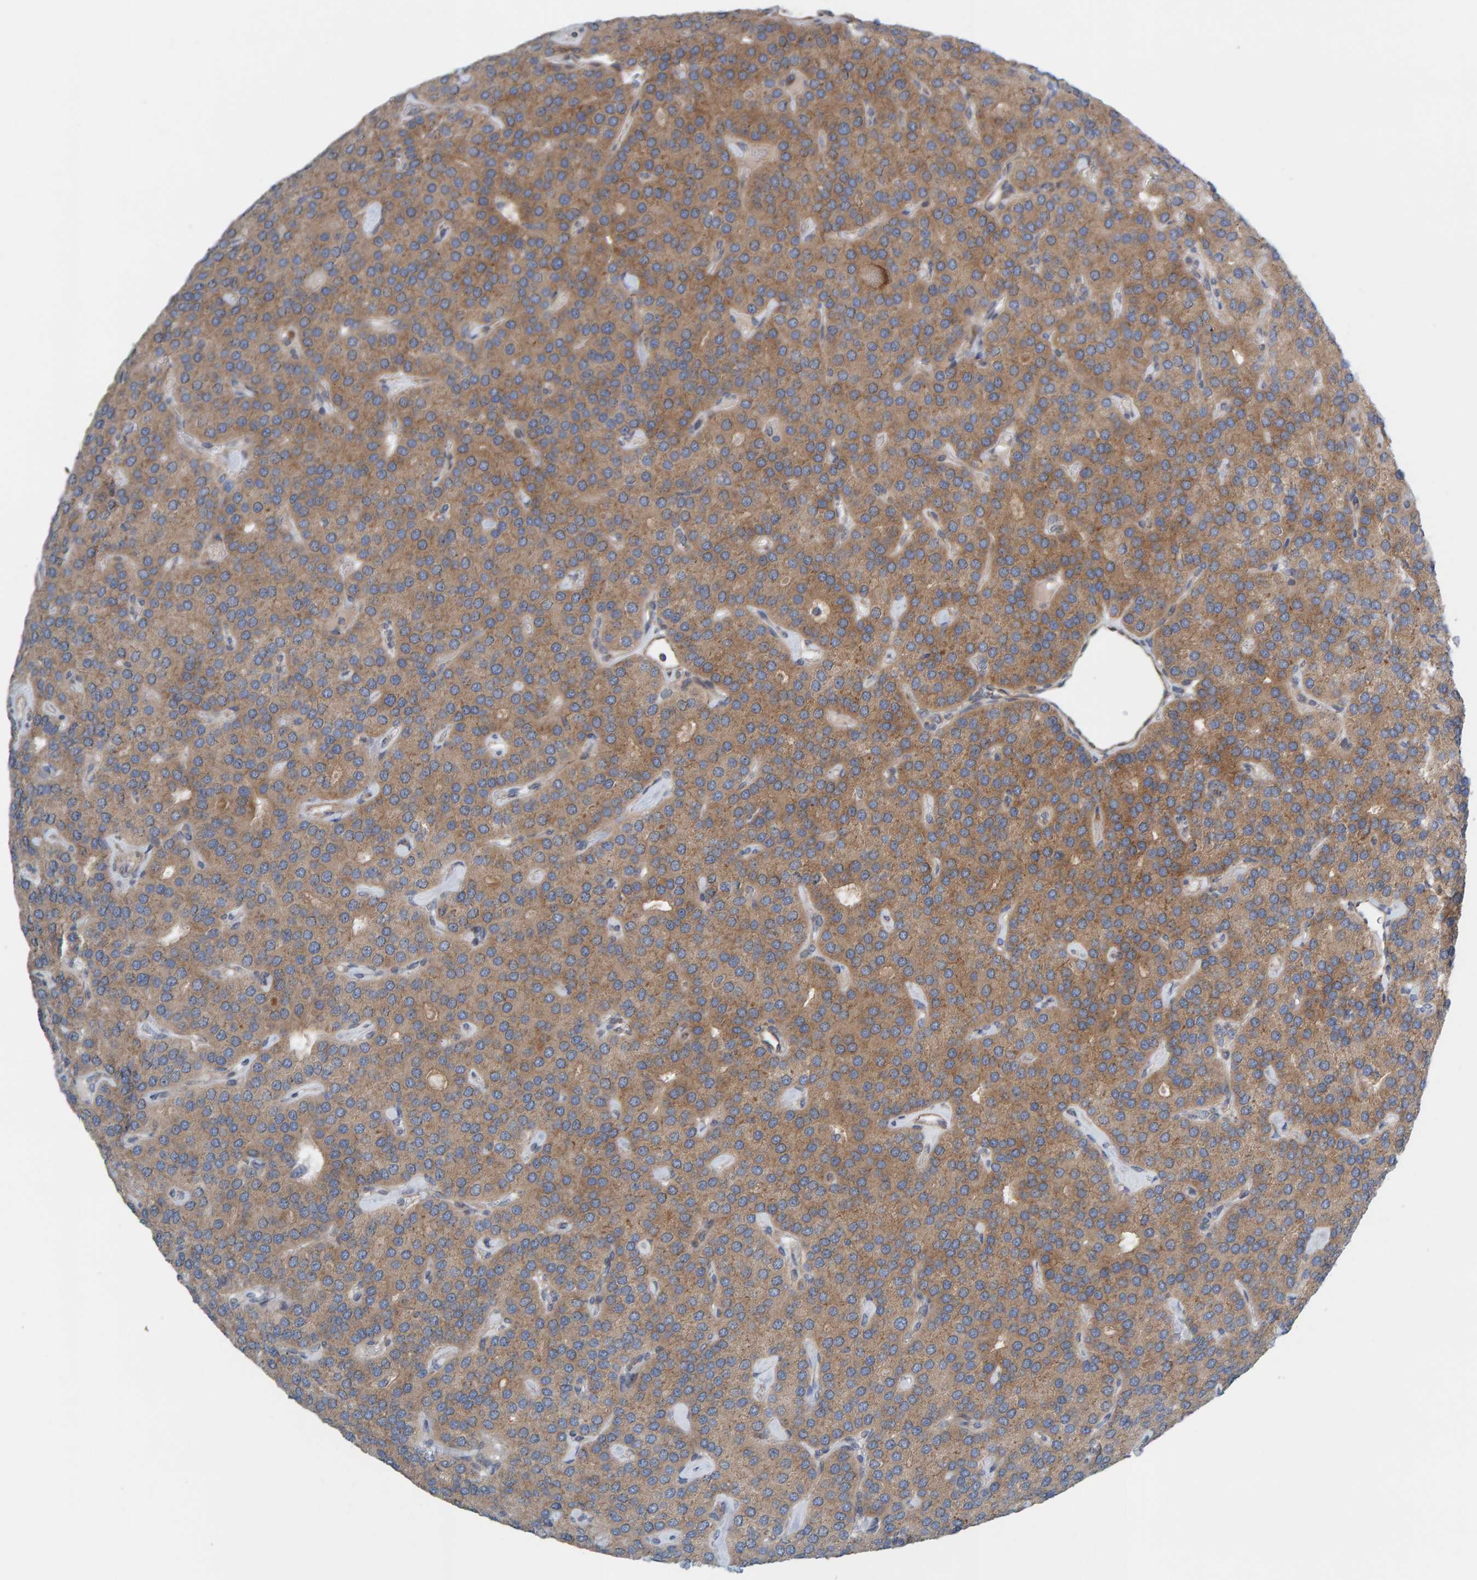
{"staining": {"intensity": "moderate", "quantity": ">75%", "location": "cytoplasmic/membranous"}, "tissue": "parathyroid gland", "cell_type": "Glandular cells", "image_type": "normal", "snomed": [{"axis": "morphology", "description": "Normal tissue, NOS"}, {"axis": "morphology", "description": "Adenoma, NOS"}, {"axis": "topography", "description": "Parathyroid gland"}], "caption": "IHC micrograph of normal parathyroid gland: parathyroid gland stained using IHC exhibits medium levels of moderate protein expression localized specifically in the cytoplasmic/membranous of glandular cells, appearing as a cytoplasmic/membranous brown color.", "gene": "CCM2", "patient": {"sex": "female", "age": 86}}